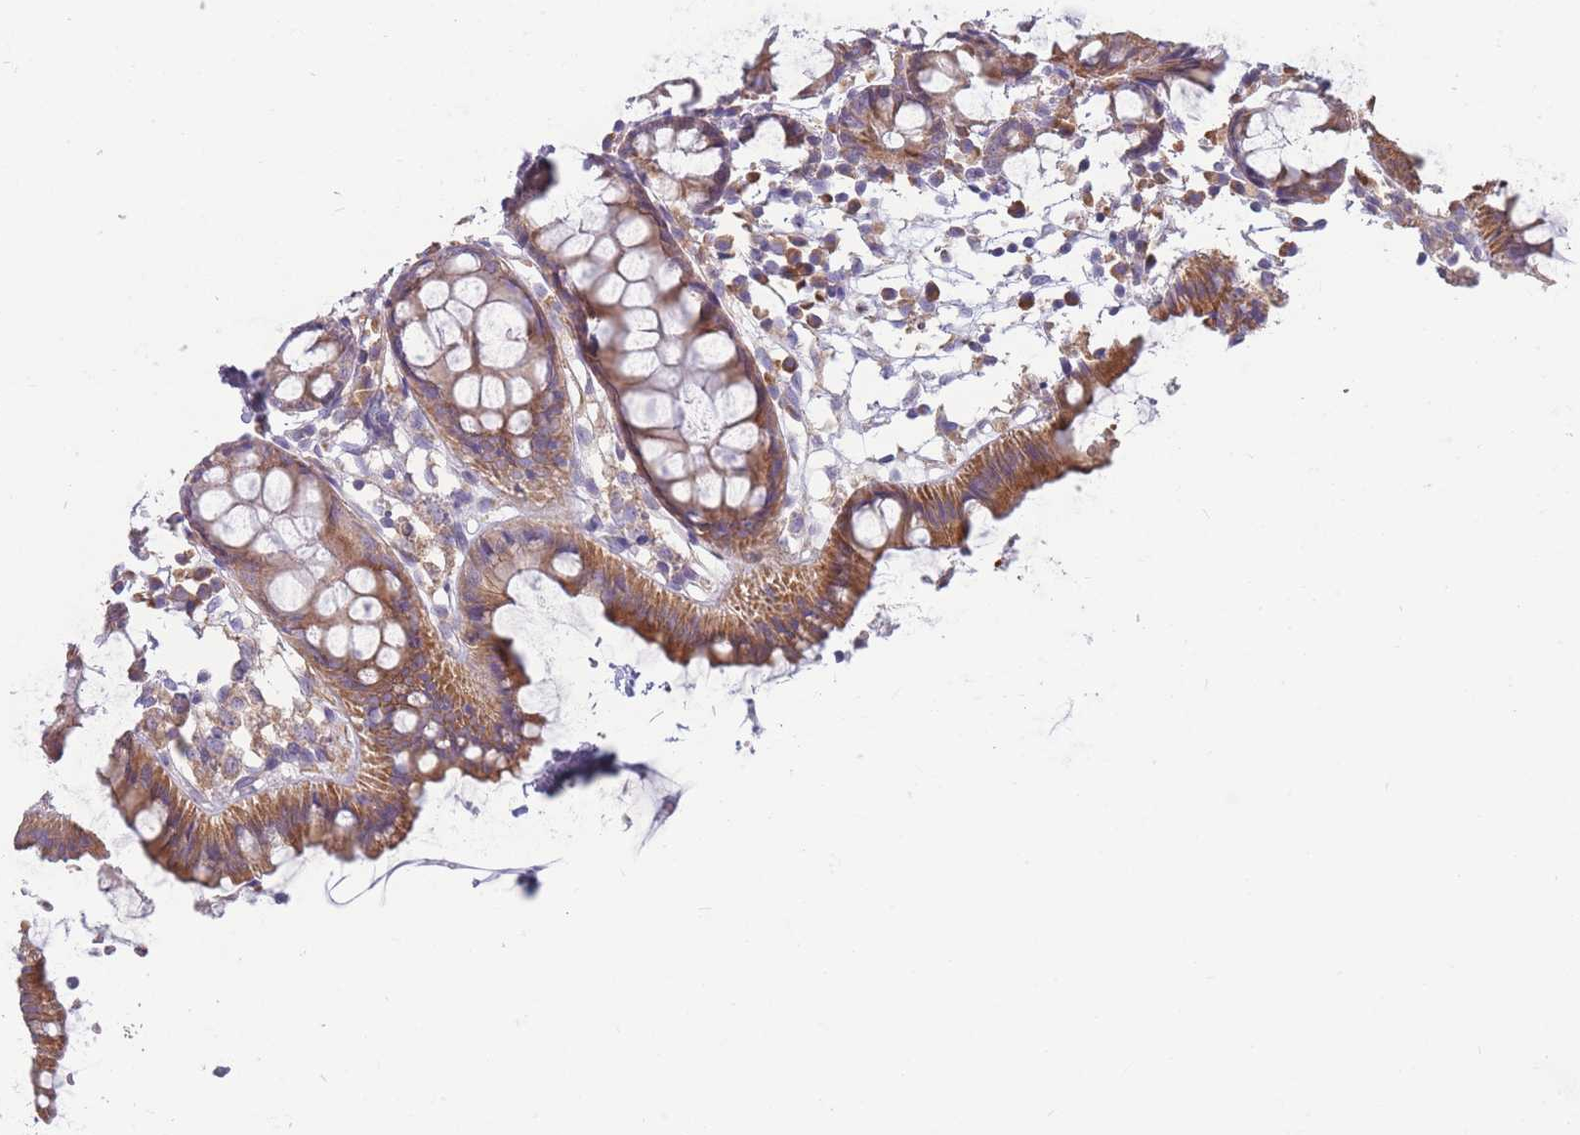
{"staining": {"intensity": "negative", "quantity": "none", "location": "none"}, "tissue": "colon", "cell_type": "Endothelial cells", "image_type": "normal", "snomed": [{"axis": "morphology", "description": "Normal tissue, NOS"}, {"axis": "topography", "description": "Colon"}], "caption": "DAB immunohistochemical staining of unremarkable colon shows no significant staining in endothelial cells. (DAB IHC visualized using brightfield microscopy, high magnification).", "gene": "NDUFAF6", "patient": {"sex": "female", "age": 84}}